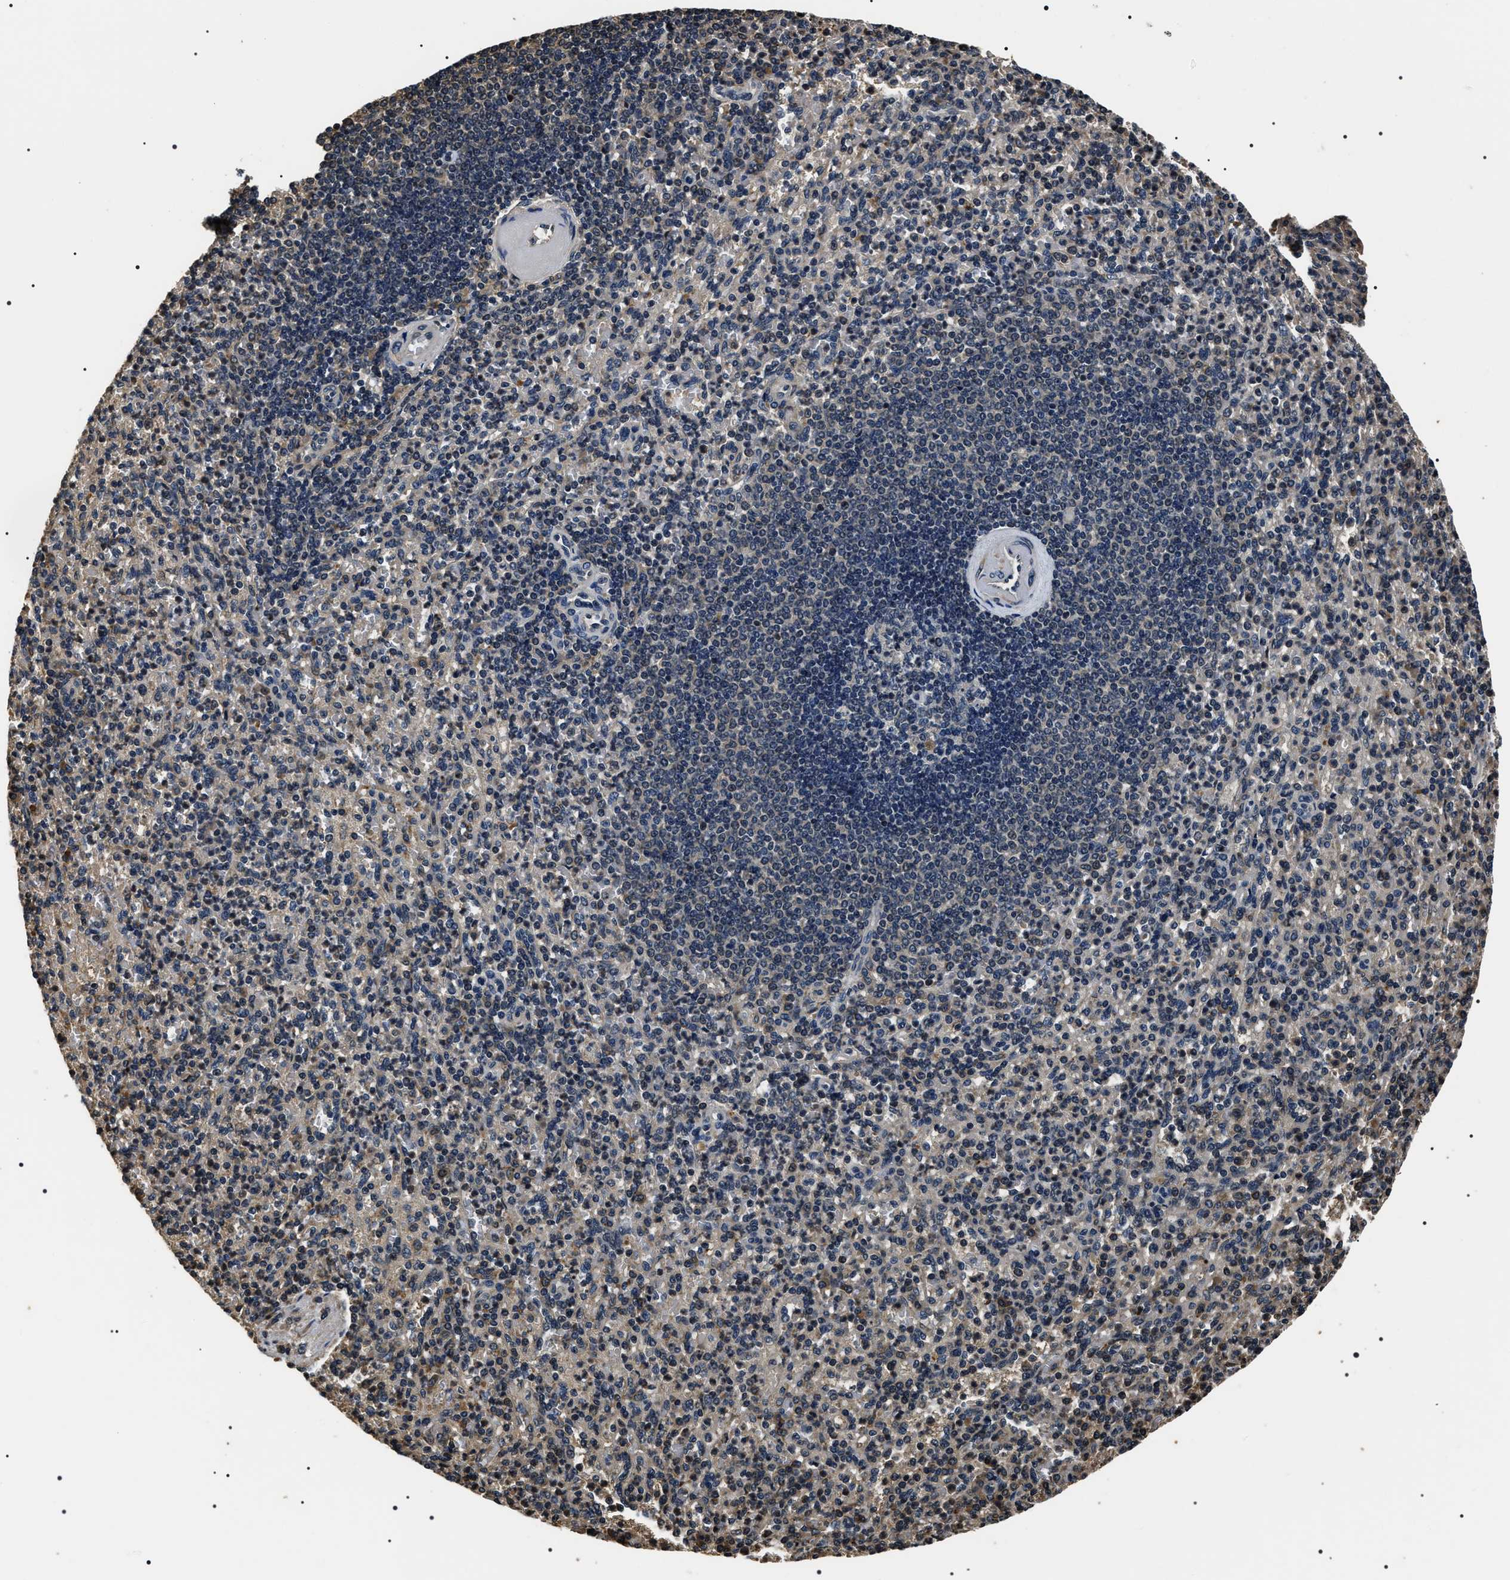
{"staining": {"intensity": "weak", "quantity": "<25%", "location": "cytoplasmic/membranous"}, "tissue": "spleen", "cell_type": "Cells in red pulp", "image_type": "normal", "snomed": [{"axis": "morphology", "description": "Normal tissue, NOS"}, {"axis": "topography", "description": "Spleen"}], "caption": "A histopathology image of spleen stained for a protein reveals no brown staining in cells in red pulp. (Stains: DAB (3,3'-diaminobenzidine) IHC with hematoxylin counter stain, Microscopy: brightfield microscopy at high magnification).", "gene": "ARHGAP22", "patient": {"sex": "female", "age": 74}}